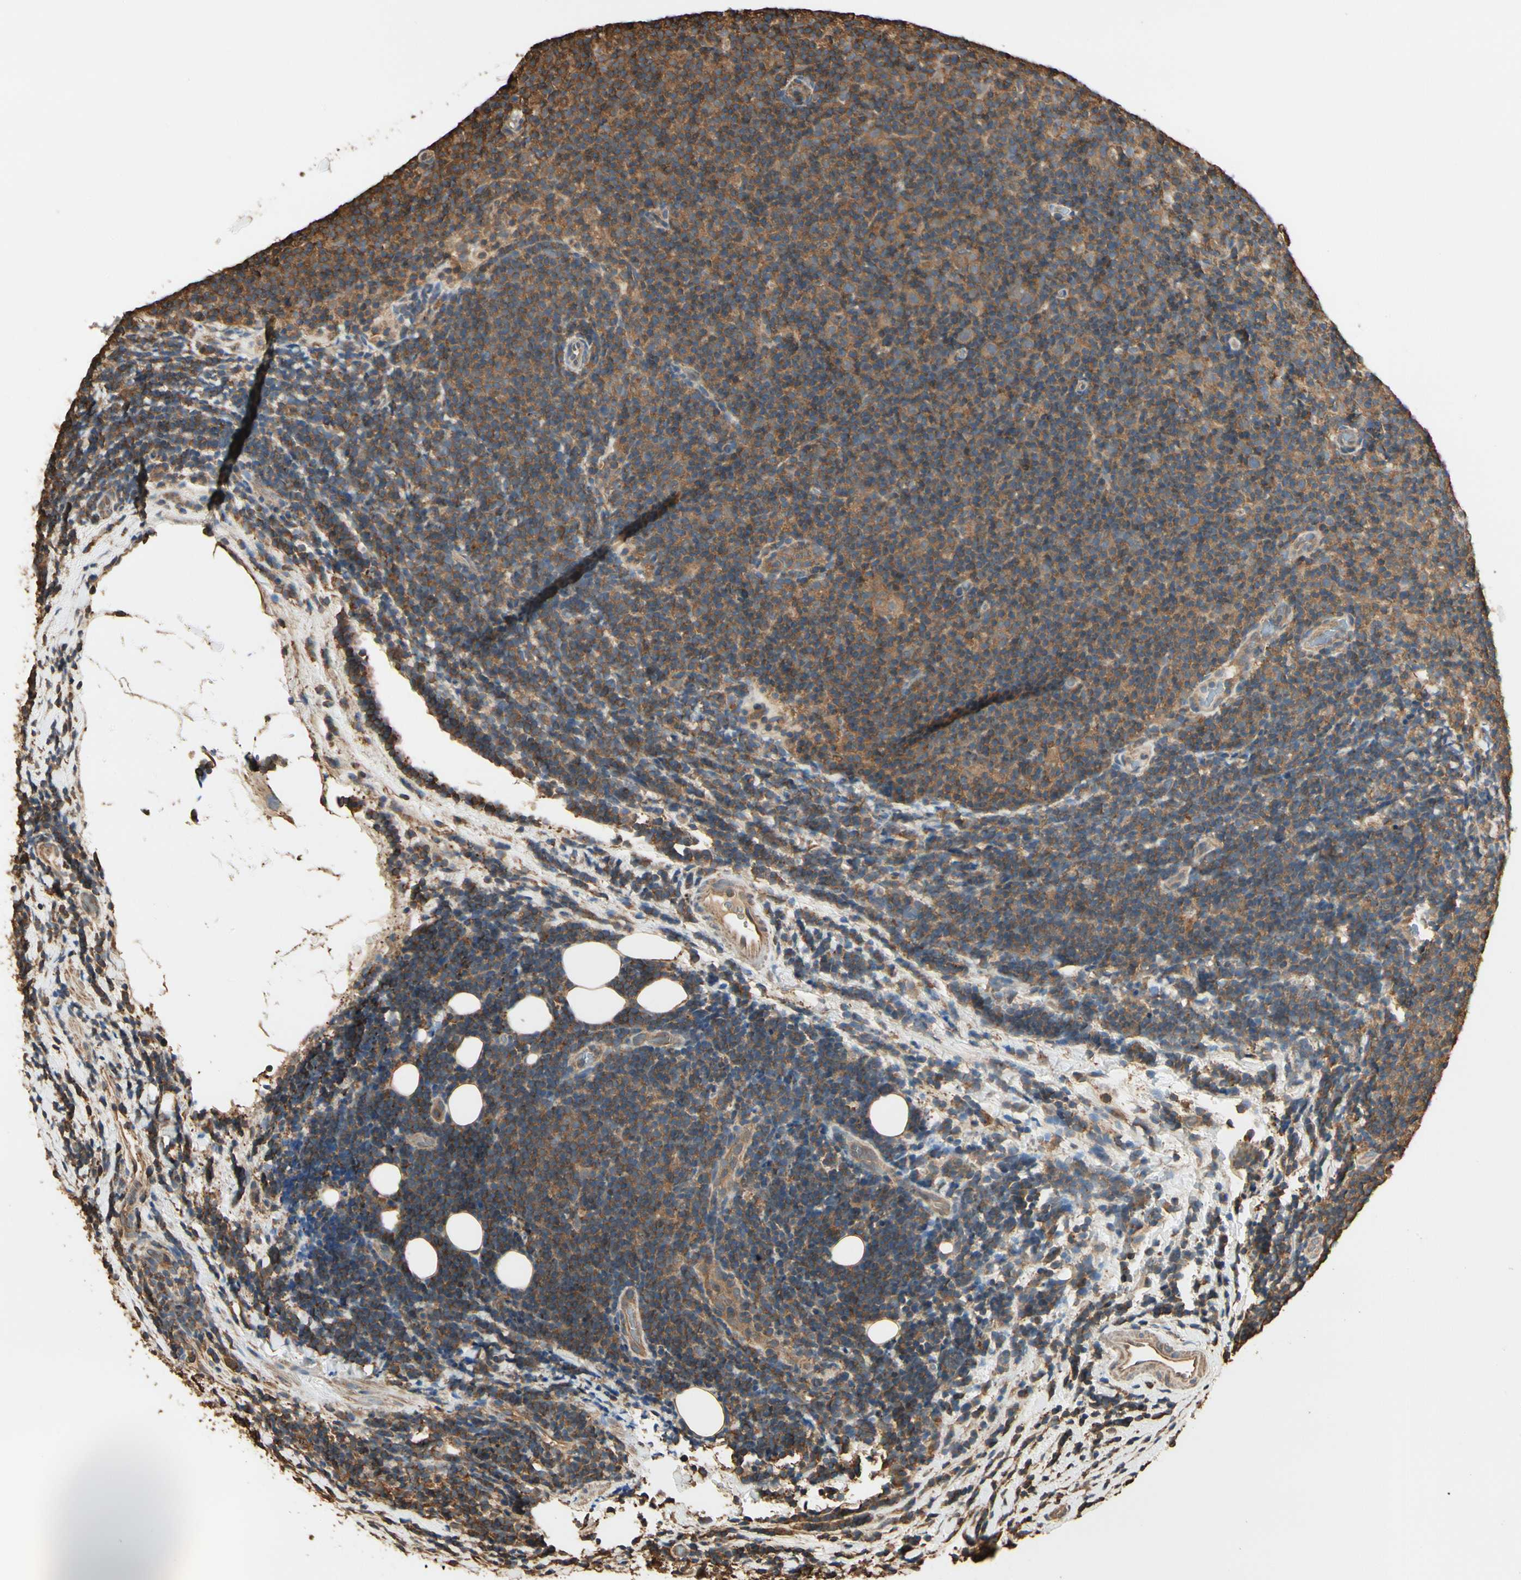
{"staining": {"intensity": "moderate", "quantity": ">75%", "location": "cytoplasmic/membranous"}, "tissue": "lymphoma", "cell_type": "Tumor cells", "image_type": "cancer", "snomed": [{"axis": "morphology", "description": "Malignant lymphoma, non-Hodgkin's type, Low grade"}, {"axis": "topography", "description": "Lymph node"}], "caption": "Protein staining displays moderate cytoplasmic/membranous expression in approximately >75% of tumor cells in low-grade malignant lymphoma, non-Hodgkin's type. Immunohistochemistry (ihc) stains the protein in brown and the nuclei are stained blue.", "gene": "YWHAE", "patient": {"sex": "male", "age": 83}}